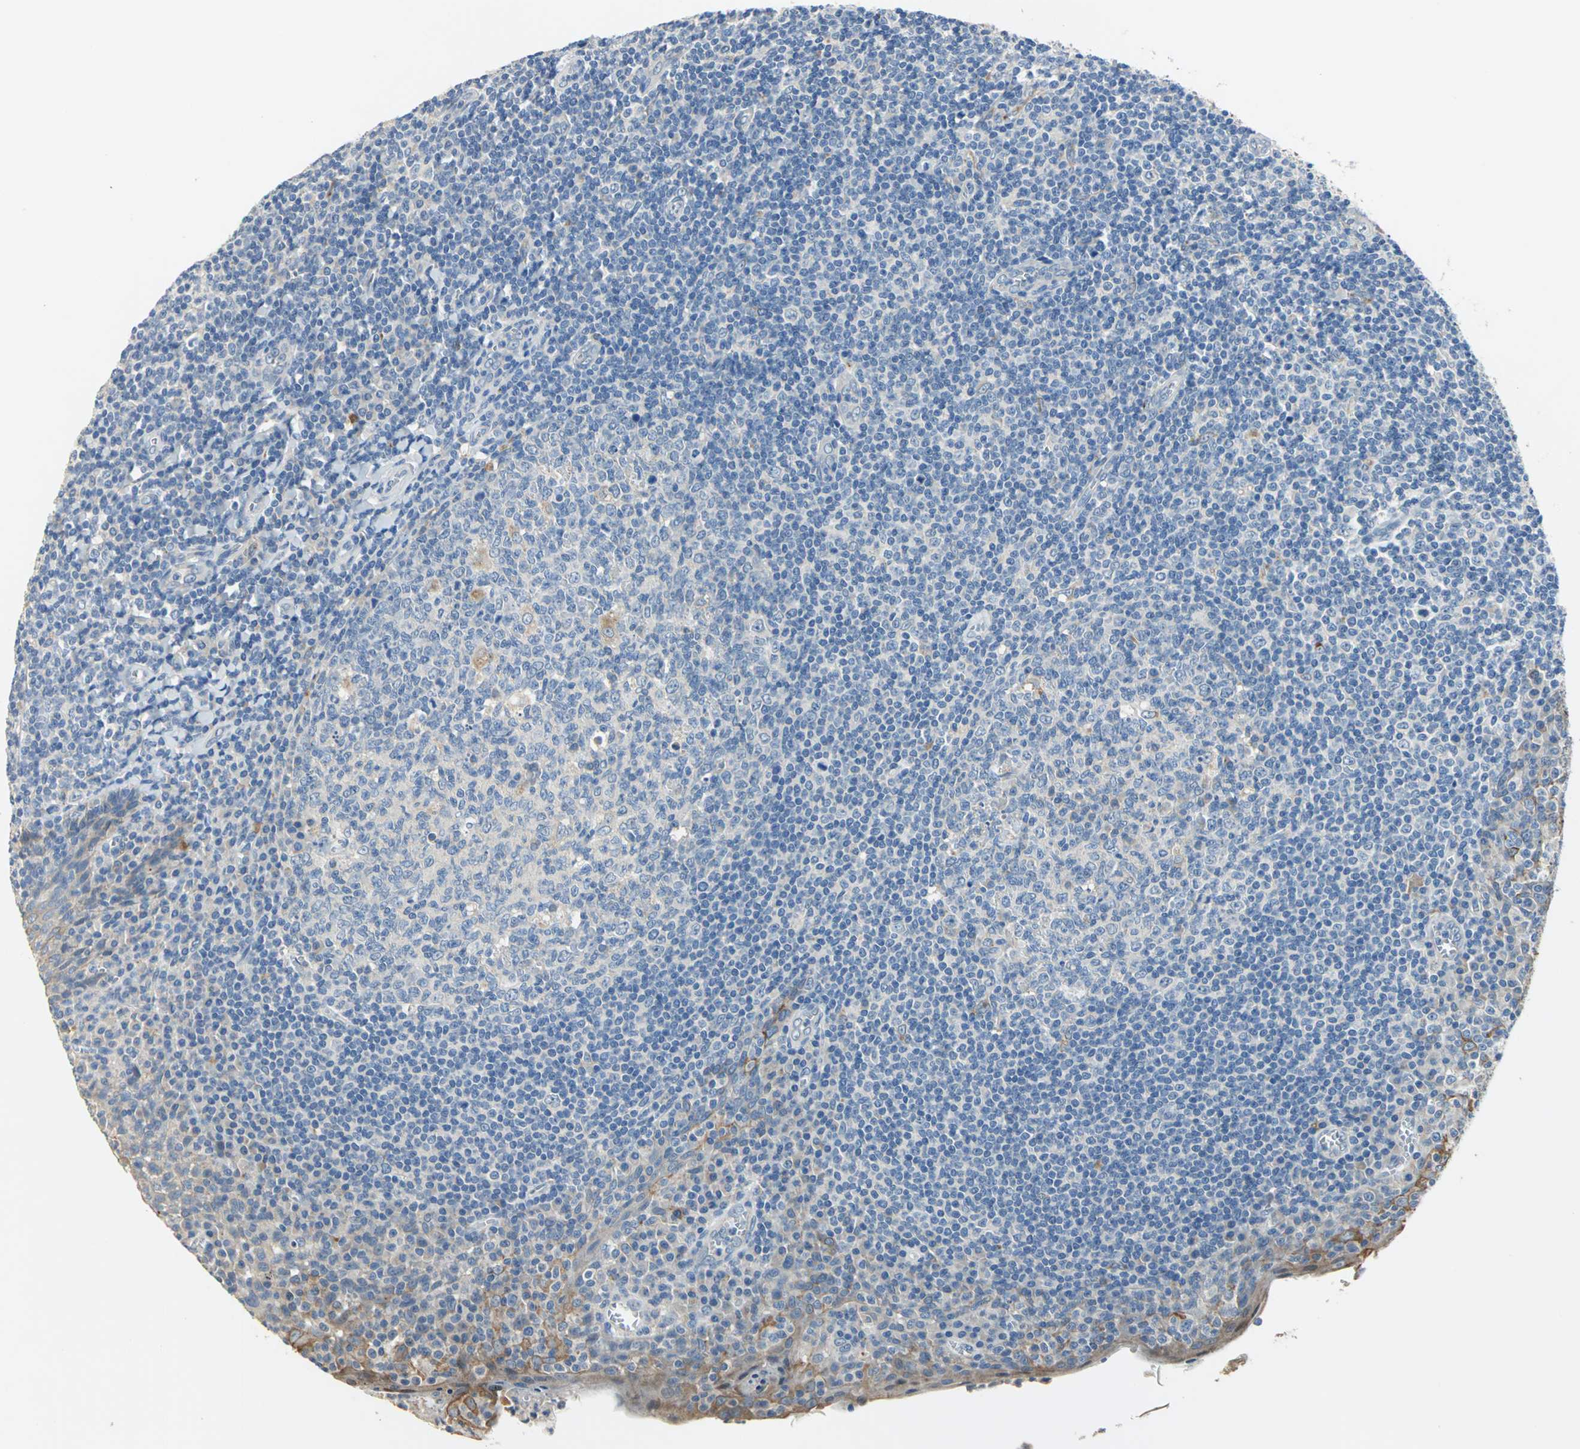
{"staining": {"intensity": "negative", "quantity": "none", "location": "none"}, "tissue": "tonsil", "cell_type": "Germinal center cells", "image_type": "normal", "snomed": [{"axis": "morphology", "description": "Normal tissue, NOS"}, {"axis": "topography", "description": "Tonsil"}], "caption": "A micrograph of human tonsil is negative for staining in germinal center cells.", "gene": "RASD2", "patient": {"sex": "male", "age": 31}}